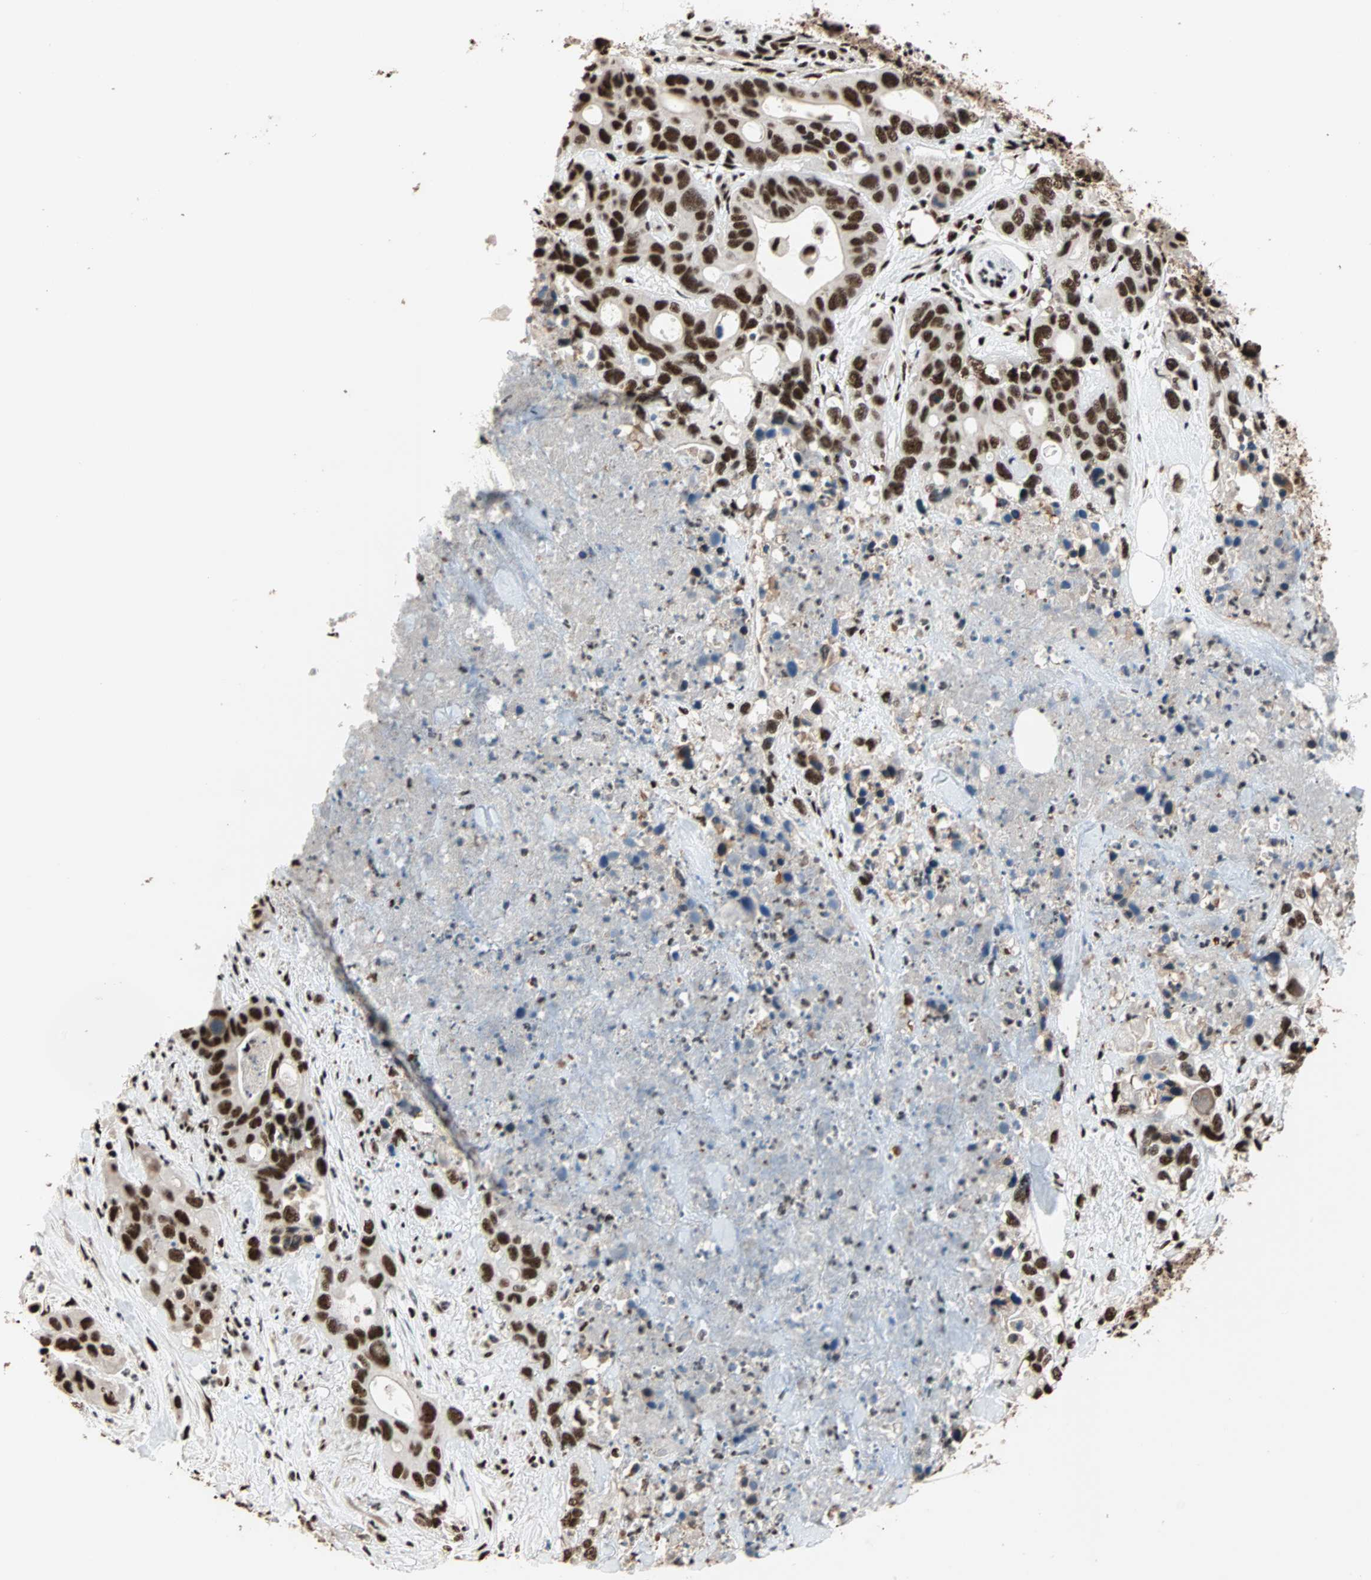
{"staining": {"intensity": "strong", "quantity": ">75%", "location": "nuclear"}, "tissue": "pancreatic cancer", "cell_type": "Tumor cells", "image_type": "cancer", "snomed": [{"axis": "morphology", "description": "Adenocarcinoma, NOS"}, {"axis": "topography", "description": "Pancreas"}], "caption": "Immunohistochemistry staining of pancreatic cancer (adenocarcinoma), which demonstrates high levels of strong nuclear staining in about >75% of tumor cells indicating strong nuclear protein expression. The staining was performed using DAB (brown) for protein detection and nuclei were counterstained in hematoxylin (blue).", "gene": "ILF2", "patient": {"sex": "female", "age": 71}}